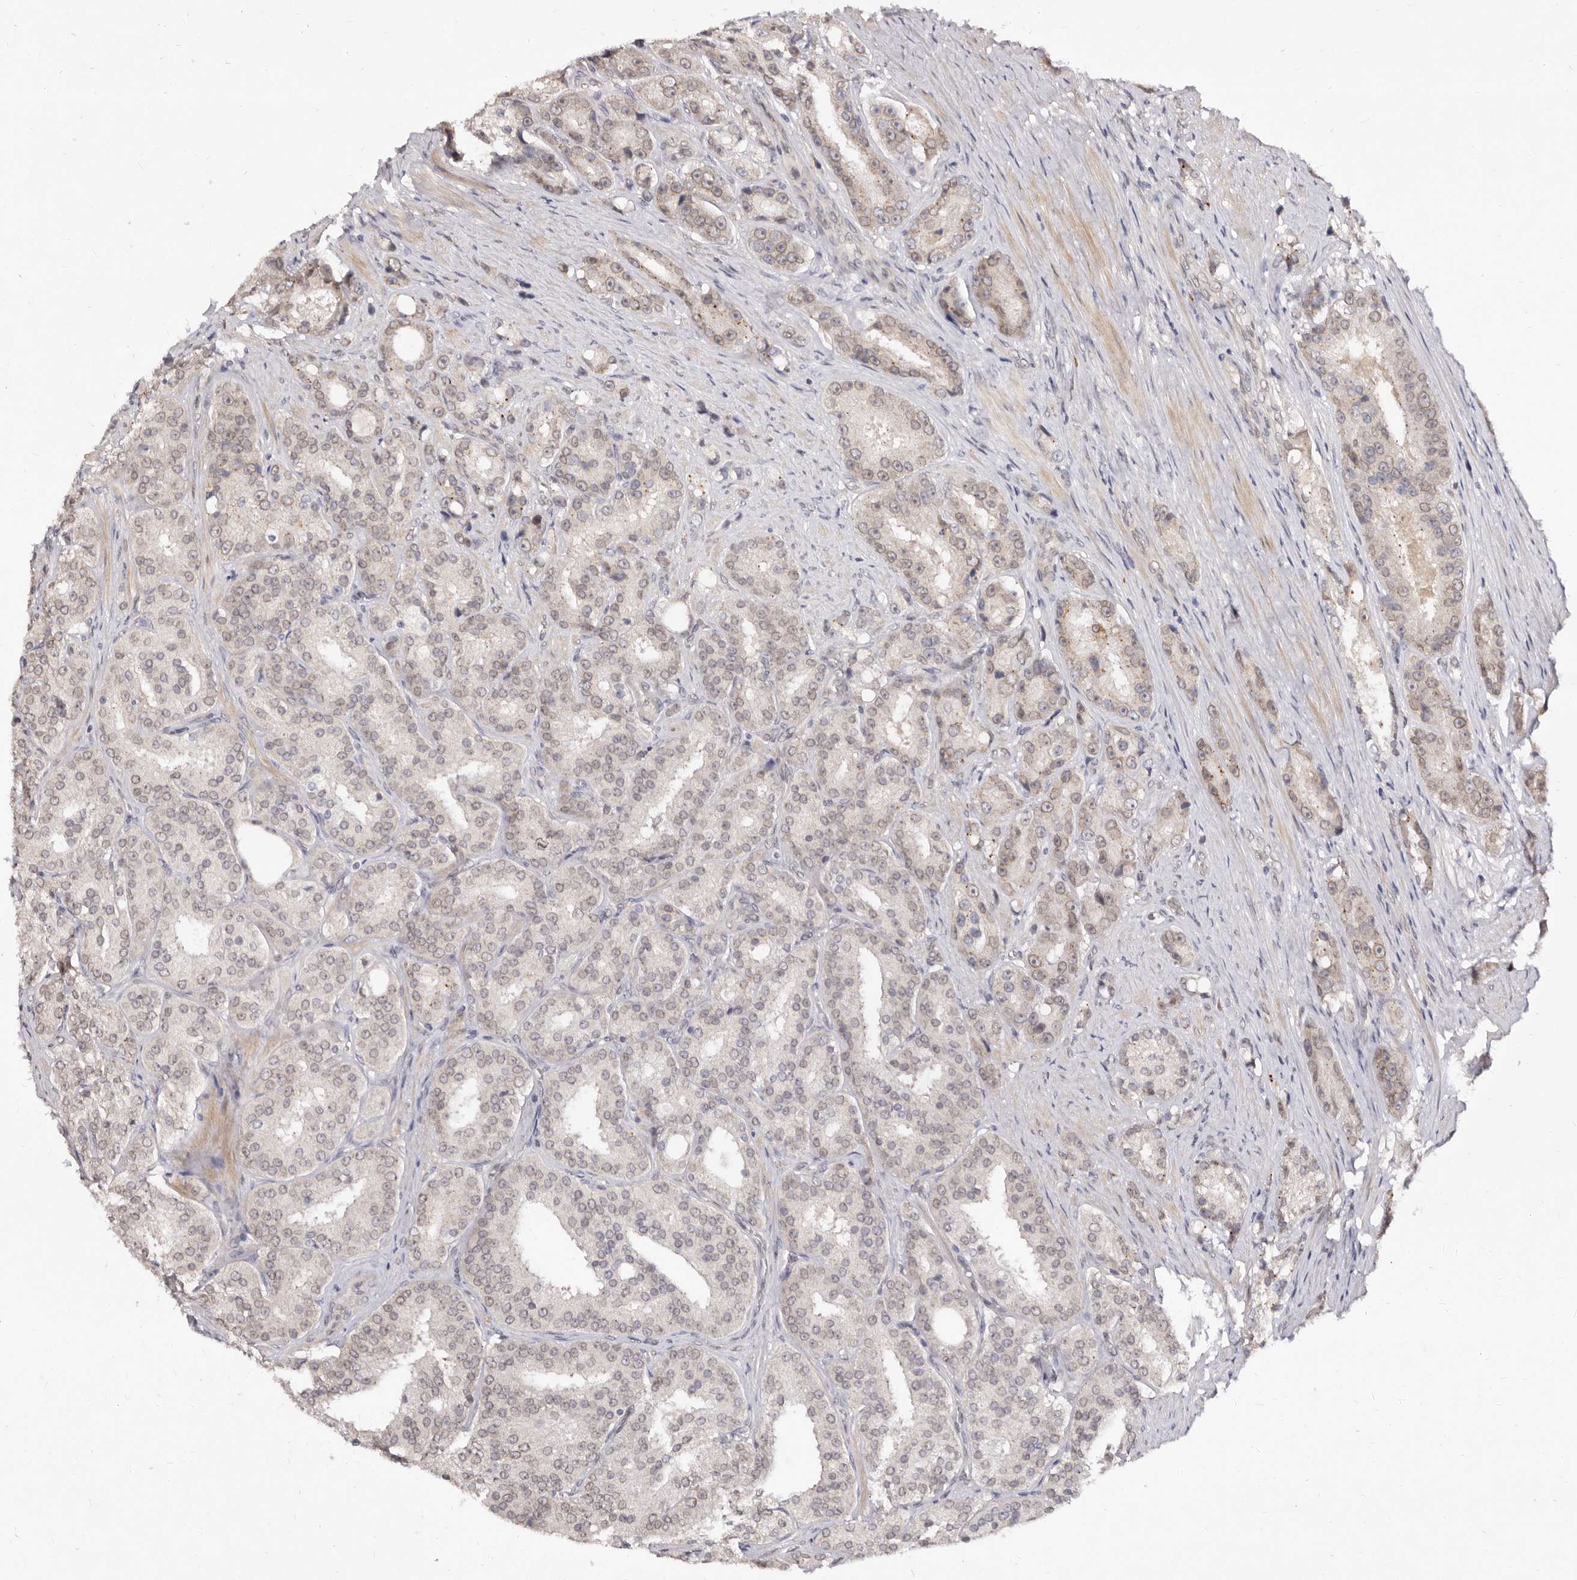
{"staining": {"intensity": "weak", "quantity": "25%-75%", "location": "nuclear"}, "tissue": "prostate cancer", "cell_type": "Tumor cells", "image_type": "cancer", "snomed": [{"axis": "morphology", "description": "Adenocarcinoma, High grade"}, {"axis": "topography", "description": "Prostate"}], "caption": "Prostate adenocarcinoma (high-grade) tissue shows weak nuclear staining in approximately 25%-75% of tumor cells, visualized by immunohistochemistry.", "gene": "LCORL", "patient": {"sex": "male", "age": 60}}